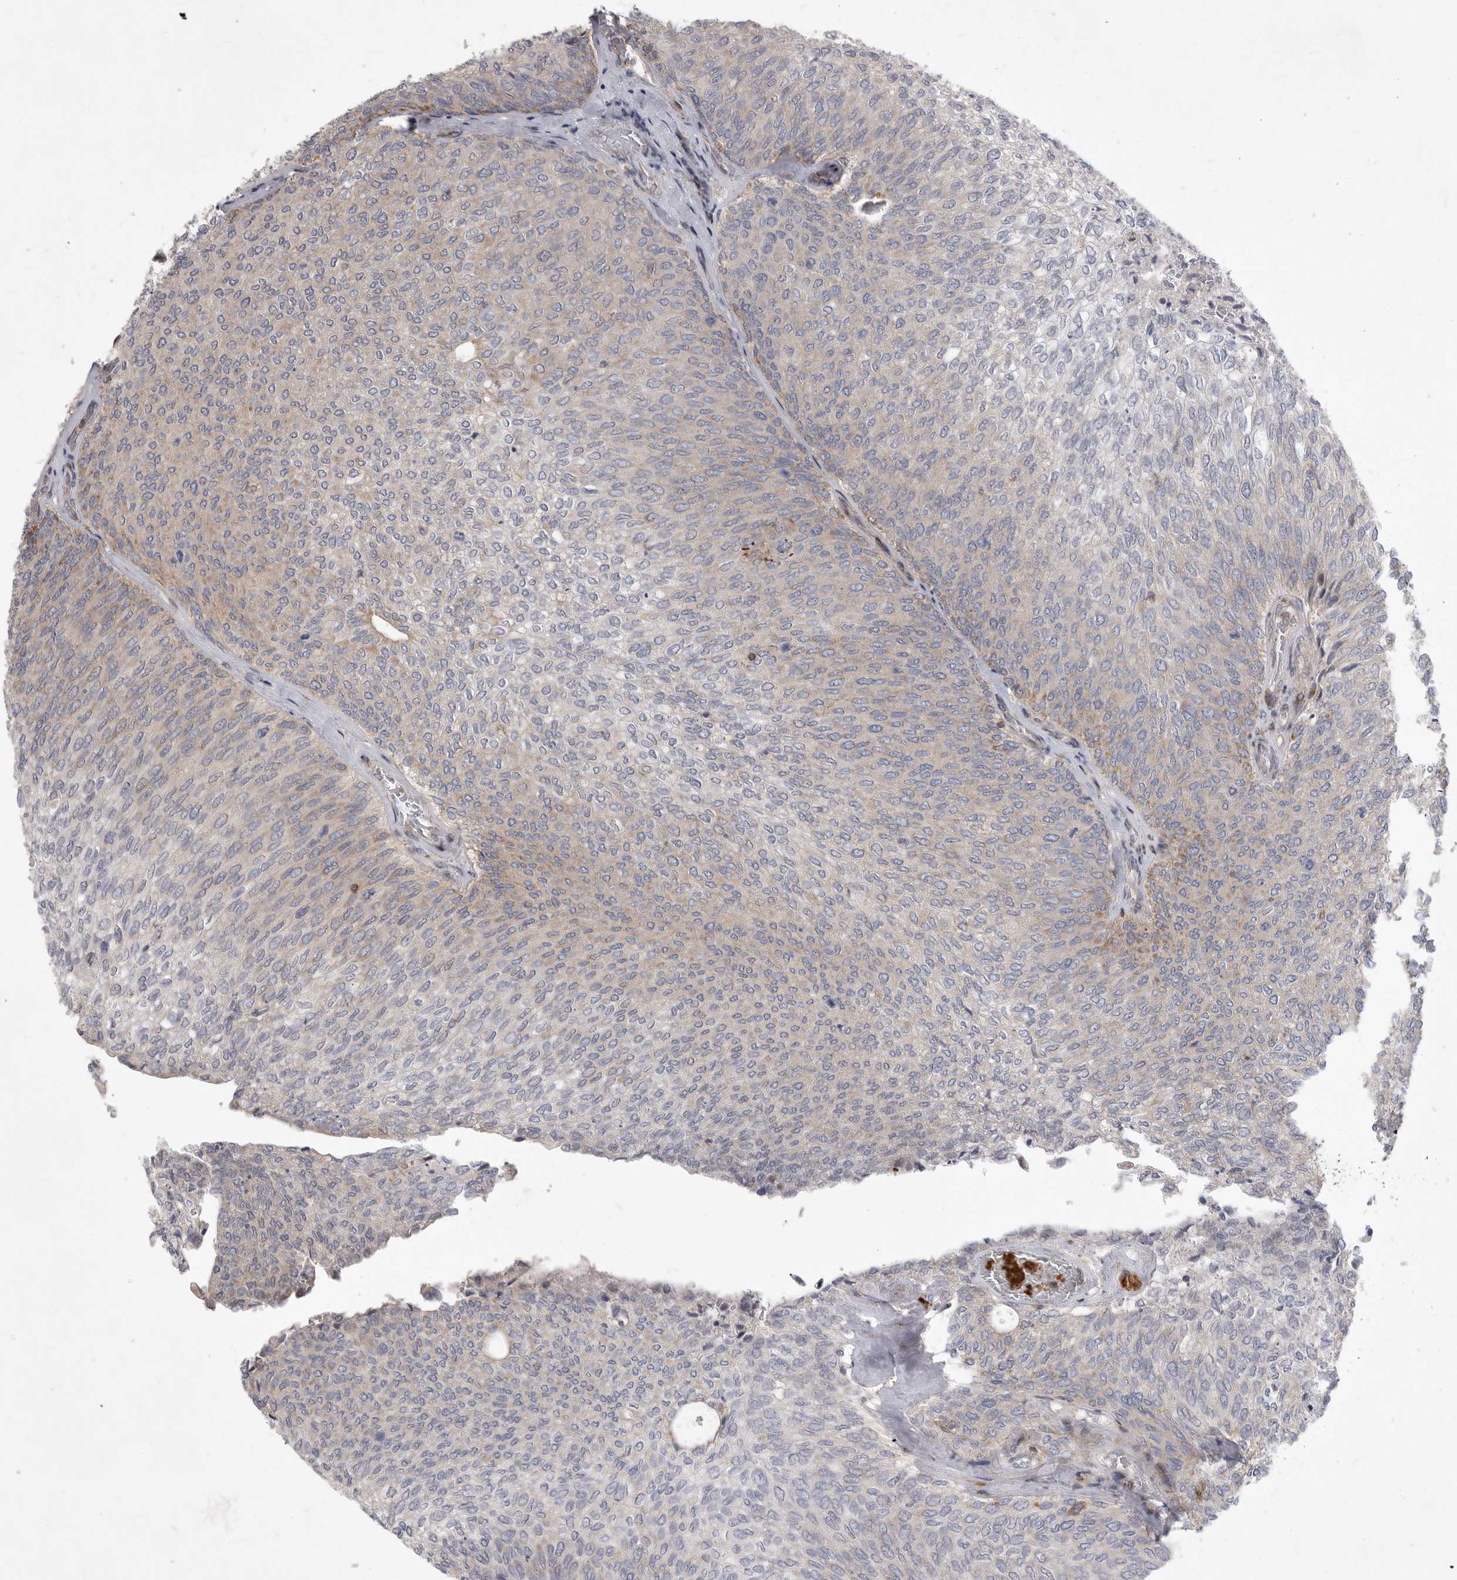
{"staining": {"intensity": "moderate", "quantity": "<25%", "location": "cytoplasmic/membranous"}, "tissue": "urothelial cancer", "cell_type": "Tumor cells", "image_type": "cancer", "snomed": [{"axis": "morphology", "description": "Urothelial carcinoma, Low grade"}, {"axis": "topography", "description": "Urinary bladder"}], "caption": "This image displays immunohistochemistry (IHC) staining of urothelial cancer, with low moderate cytoplasmic/membranous staining in approximately <25% of tumor cells.", "gene": "MPZL1", "patient": {"sex": "female", "age": 79}}